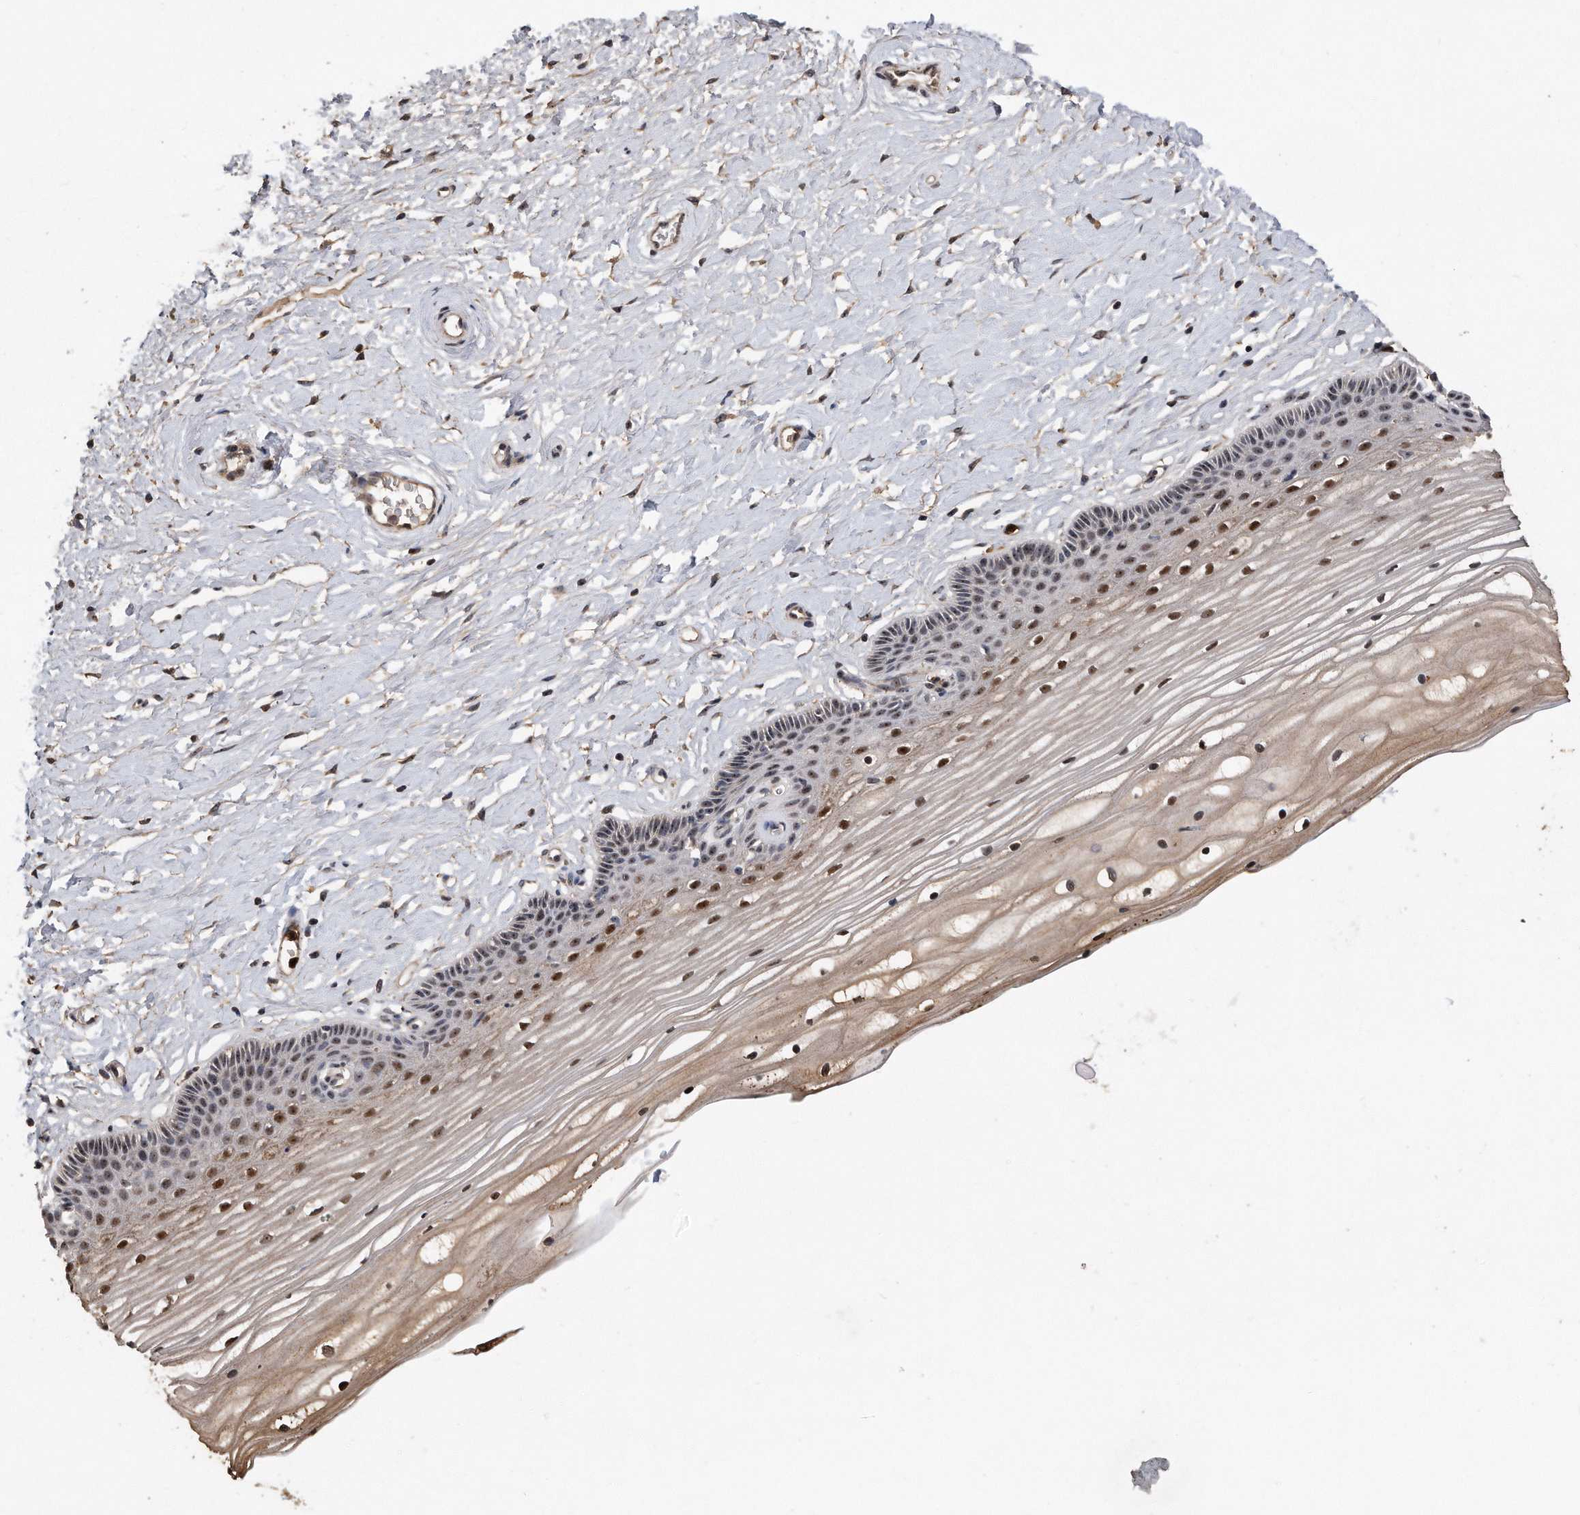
{"staining": {"intensity": "strong", "quantity": "25%-75%", "location": "cytoplasmic/membranous,nuclear"}, "tissue": "vagina", "cell_type": "Squamous epithelial cells", "image_type": "normal", "snomed": [{"axis": "morphology", "description": "Normal tissue, NOS"}, {"axis": "topography", "description": "Vagina"}, {"axis": "topography", "description": "Cervix"}], "caption": "Immunohistochemistry (IHC) photomicrograph of normal vagina: vagina stained using immunohistochemistry shows high levels of strong protein expression localized specifically in the cytoplasmic/membranous,nuclear of squamous epithelial cells, appearing as a cytoplasmic/membranous,nuclear brown color.", "gene": "PELO", "patient": {"sex": "female", "age": 40}}